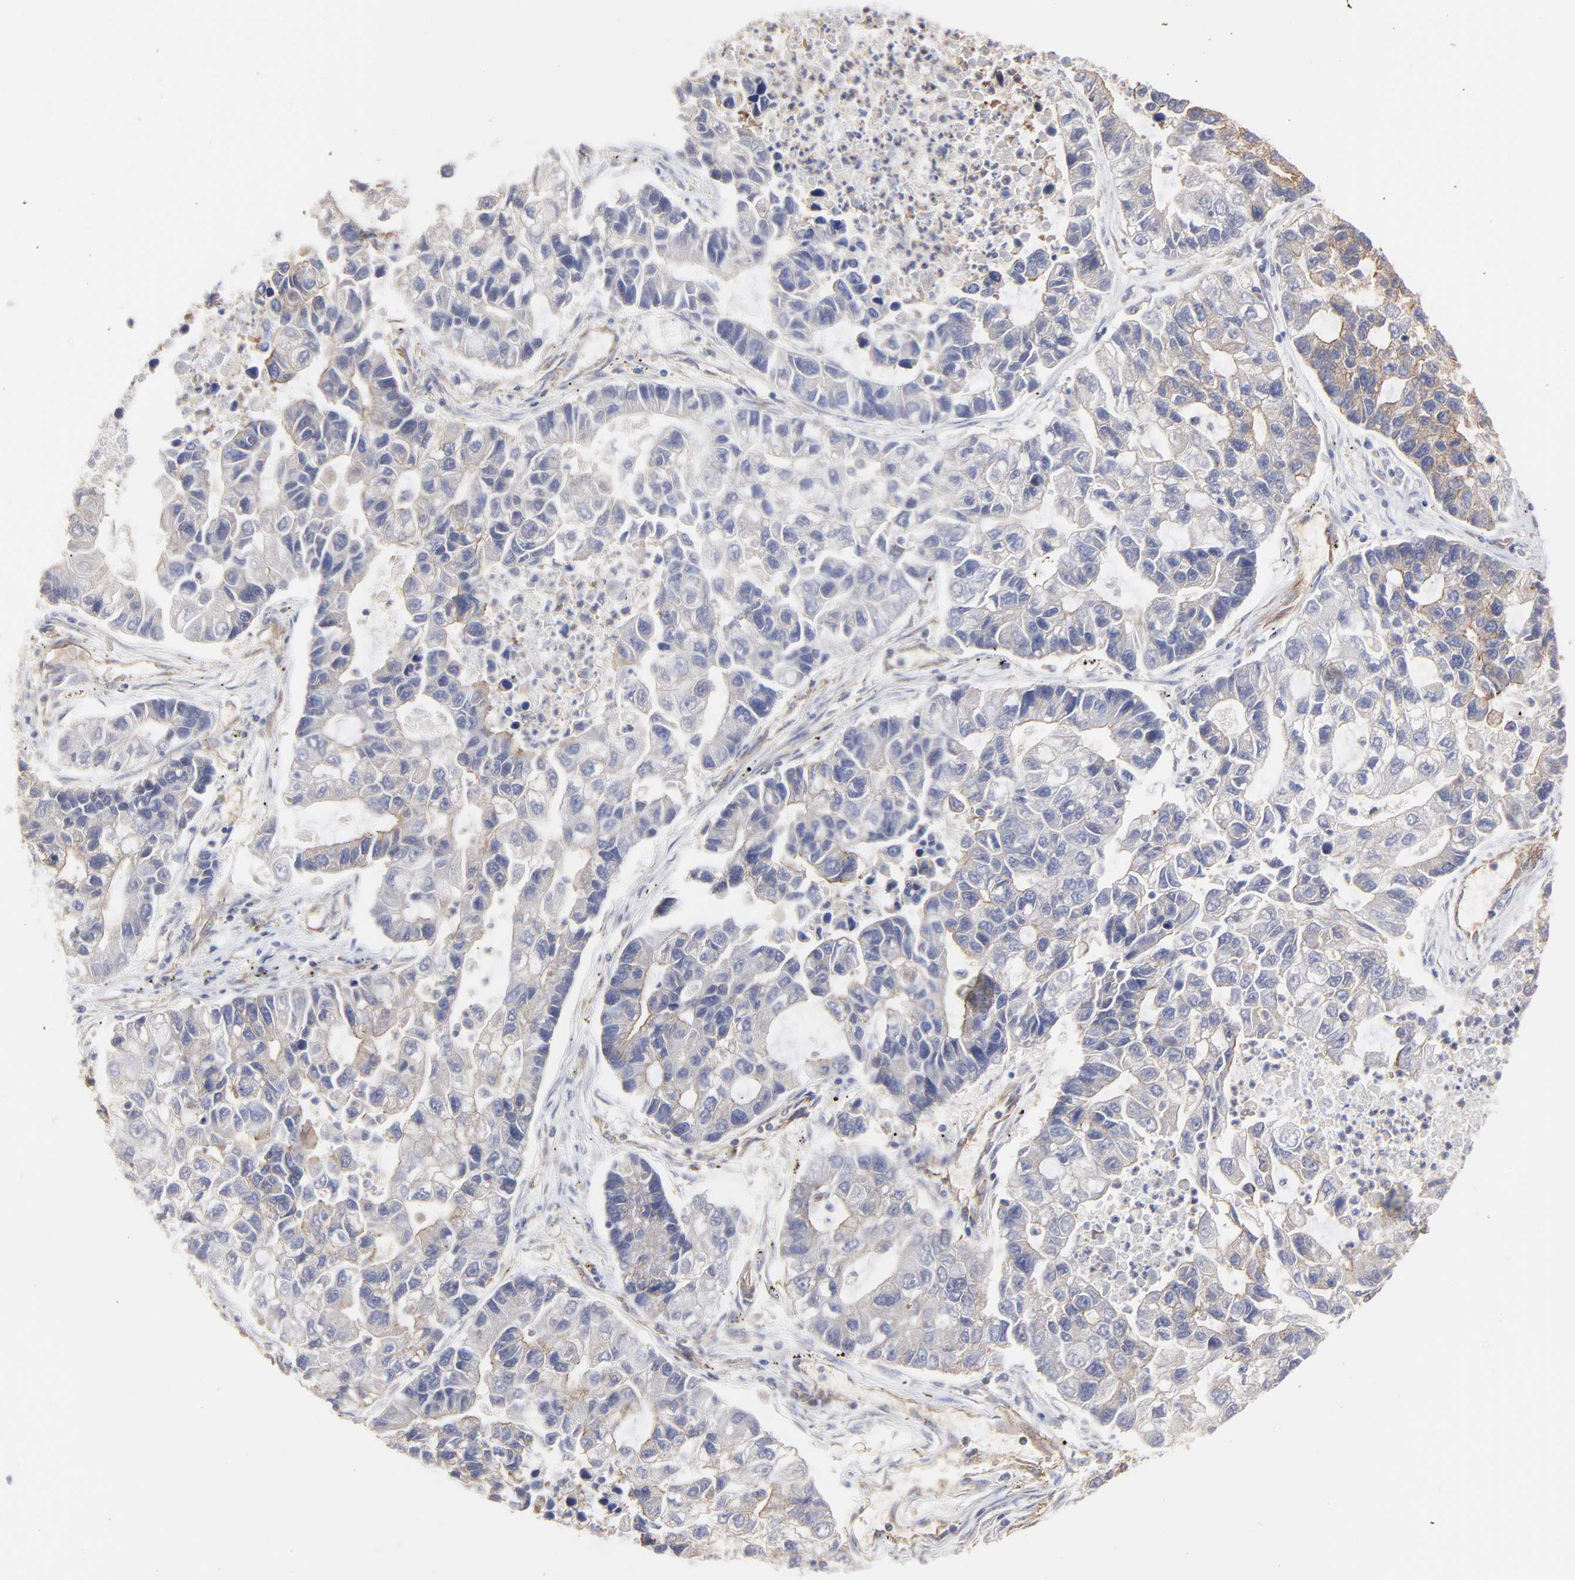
{"staining": {"intensity": "weak", "quantity": "25%-75%", "location": "cytoplasmic/membranous"}, "tissue": "lung cancer", "cell_type": "Tumor cells", "image_type": "cancer", "snomed": [{"axis": "morphology", "description": "Adenocarcinoma, NOS"}, {"axis": "topography", "description": "Lung"}], "caption": "DAB immunohistochemical staining of human lung adenocarcinoma reveals weak cytoplasmic/membranous protein positivity in about 25%-75% of tumor cells.", "gene": "ARMT1", "patient": {"sex": "female", "age": 51}}